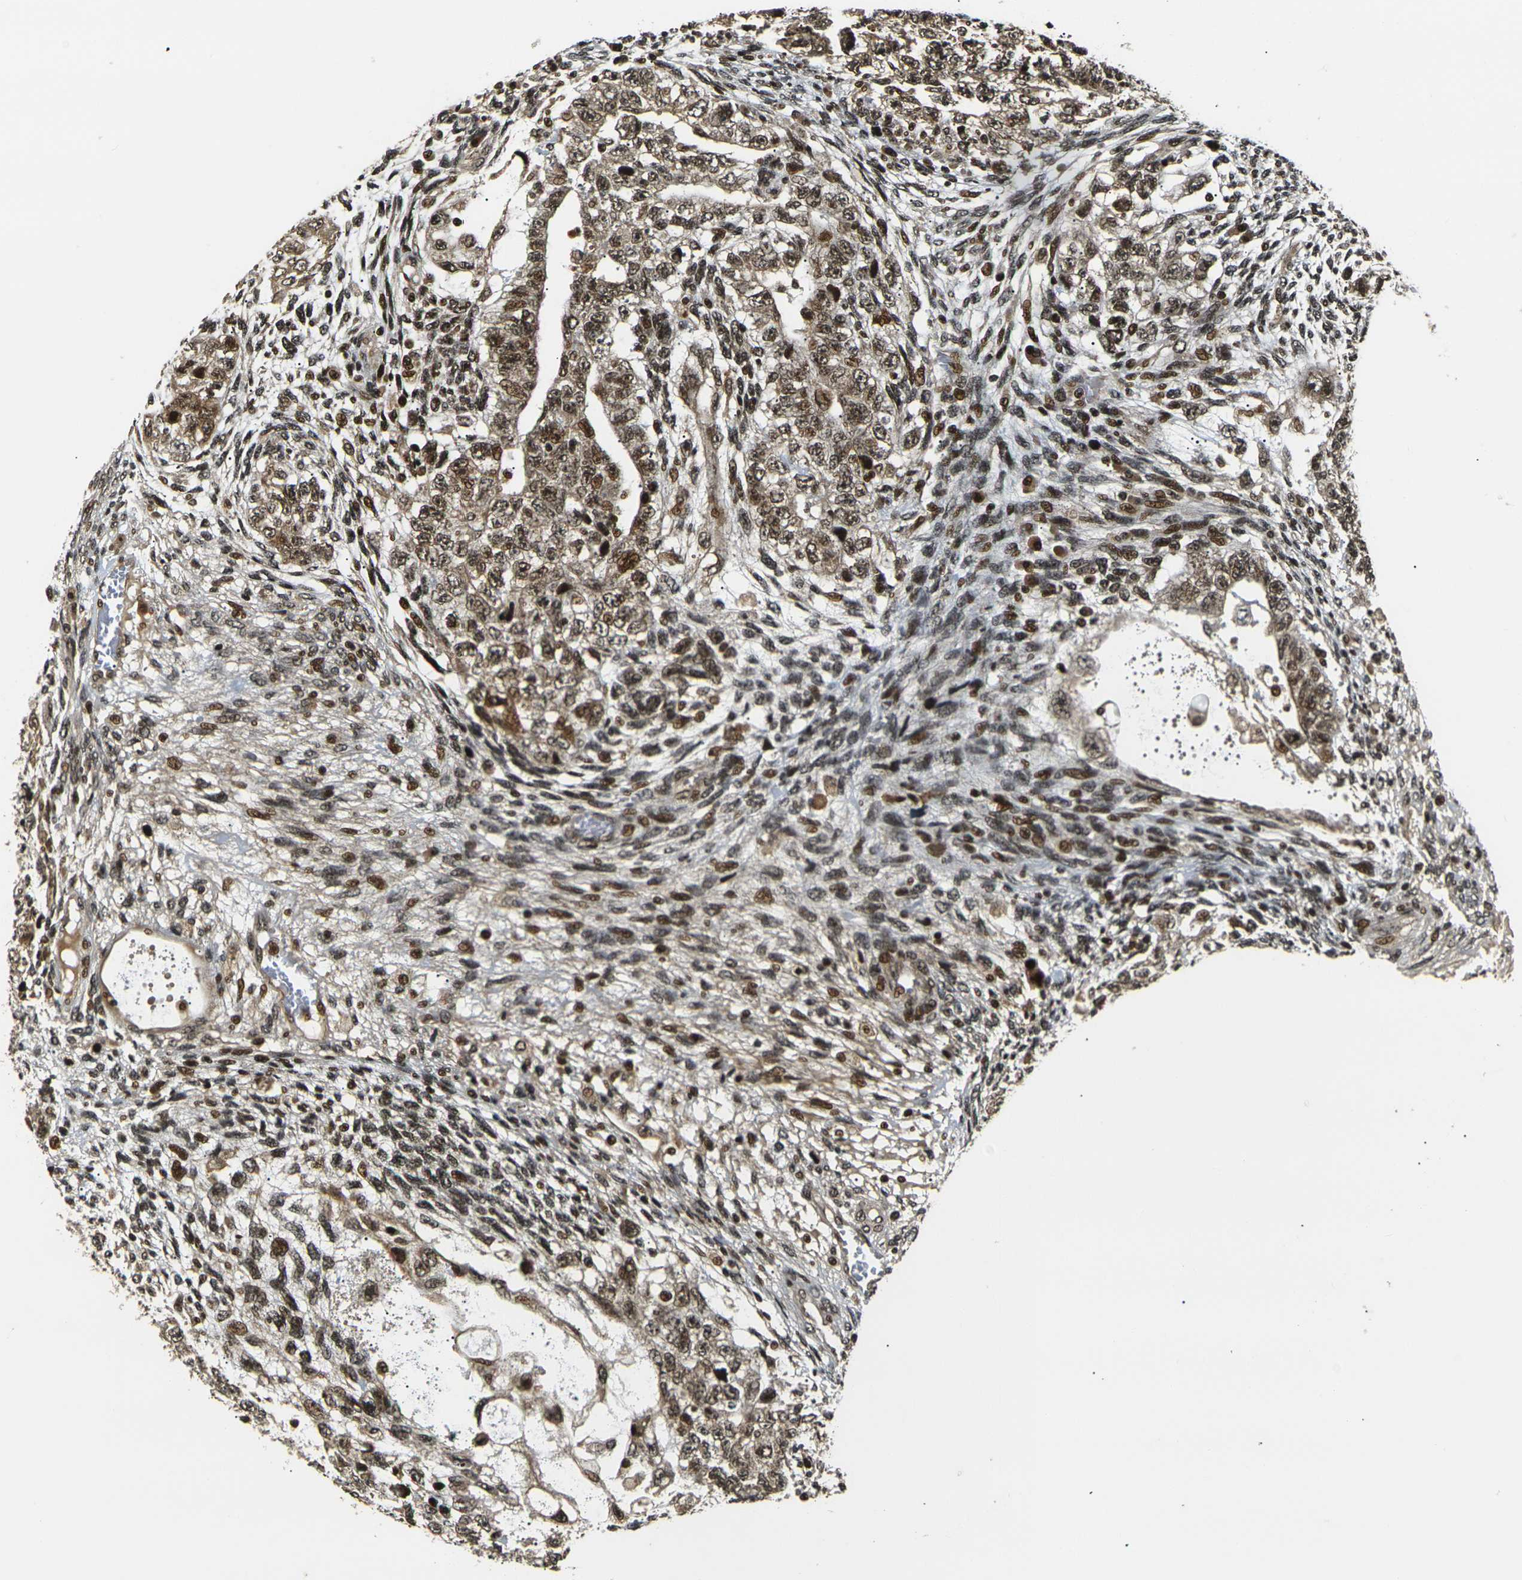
{"staining": {"intensity": "moderate", "quantity": ">75%", "location": "cytoplasmic/membranous,nuclear"}, "tissue": "testis cancer", "cell_type": "Tumor cells", "image_type": "cancer", "snomed": [{"axis": "morphology", "description": "Normal tissue, NOS"}, {"axis": "morphology", "description": "Carcinoma, Embryonal, NOS"}, {"axis": "topography", "description": "Testis"}], "caption": "A micrograph of human embryonal carcinoma (testis) stained for a protein displays moderate cytoplasmic/membranous and nuclear brown staining in tumor cells.", "gene": "ACTL6A", "patient": {"sex": "male", "age": 36}}